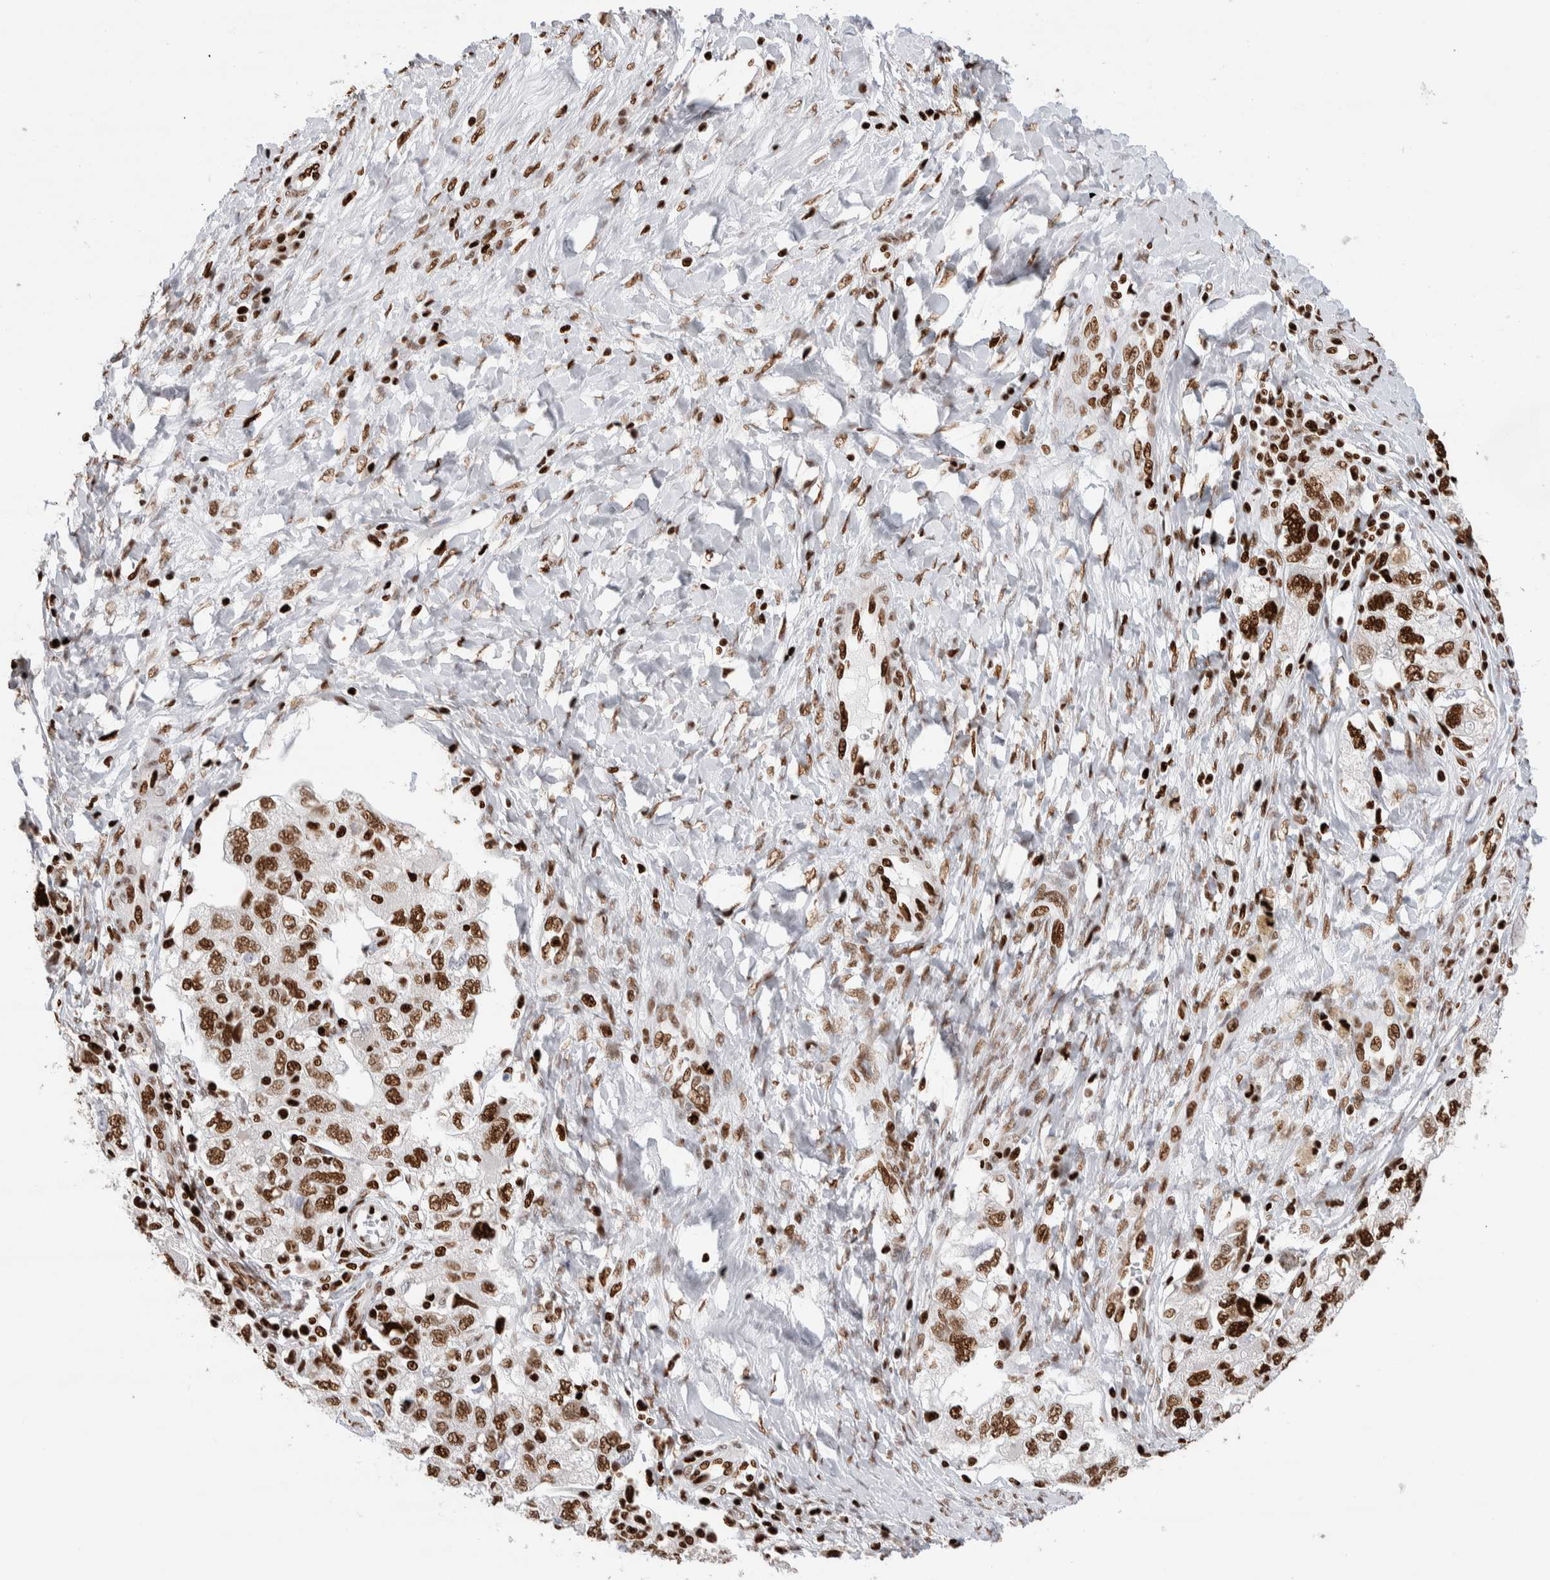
{"staining": {"intensity": "strong", "quantity": ">75%", "location": "nuclear"}, "tissue": "ovarian cancer", "cell_type": "Tumor cells", "image_type": "cancer", "snomed": [{"axis": "morphology", "description": "Carcinoma, NOS"}, {"axis": "morphology", "description": "Cystadenocarcinoma, serous, NOS"}, {"axis": "topography", "description": "Ovary"}], "caption": "Immunohistochemistry (IHC) image of neoplastic tissue: ovarian cancer (serous cystadenocarcinoma) stained using immunohistochemistry displays high levels of strong protein expression localized specifically in the nuclear of tumor cells, appearing as a nuclear brown color.", "gene": "RNASEK-C17orf49", "patient": {"sex": "female", "age": 69}}